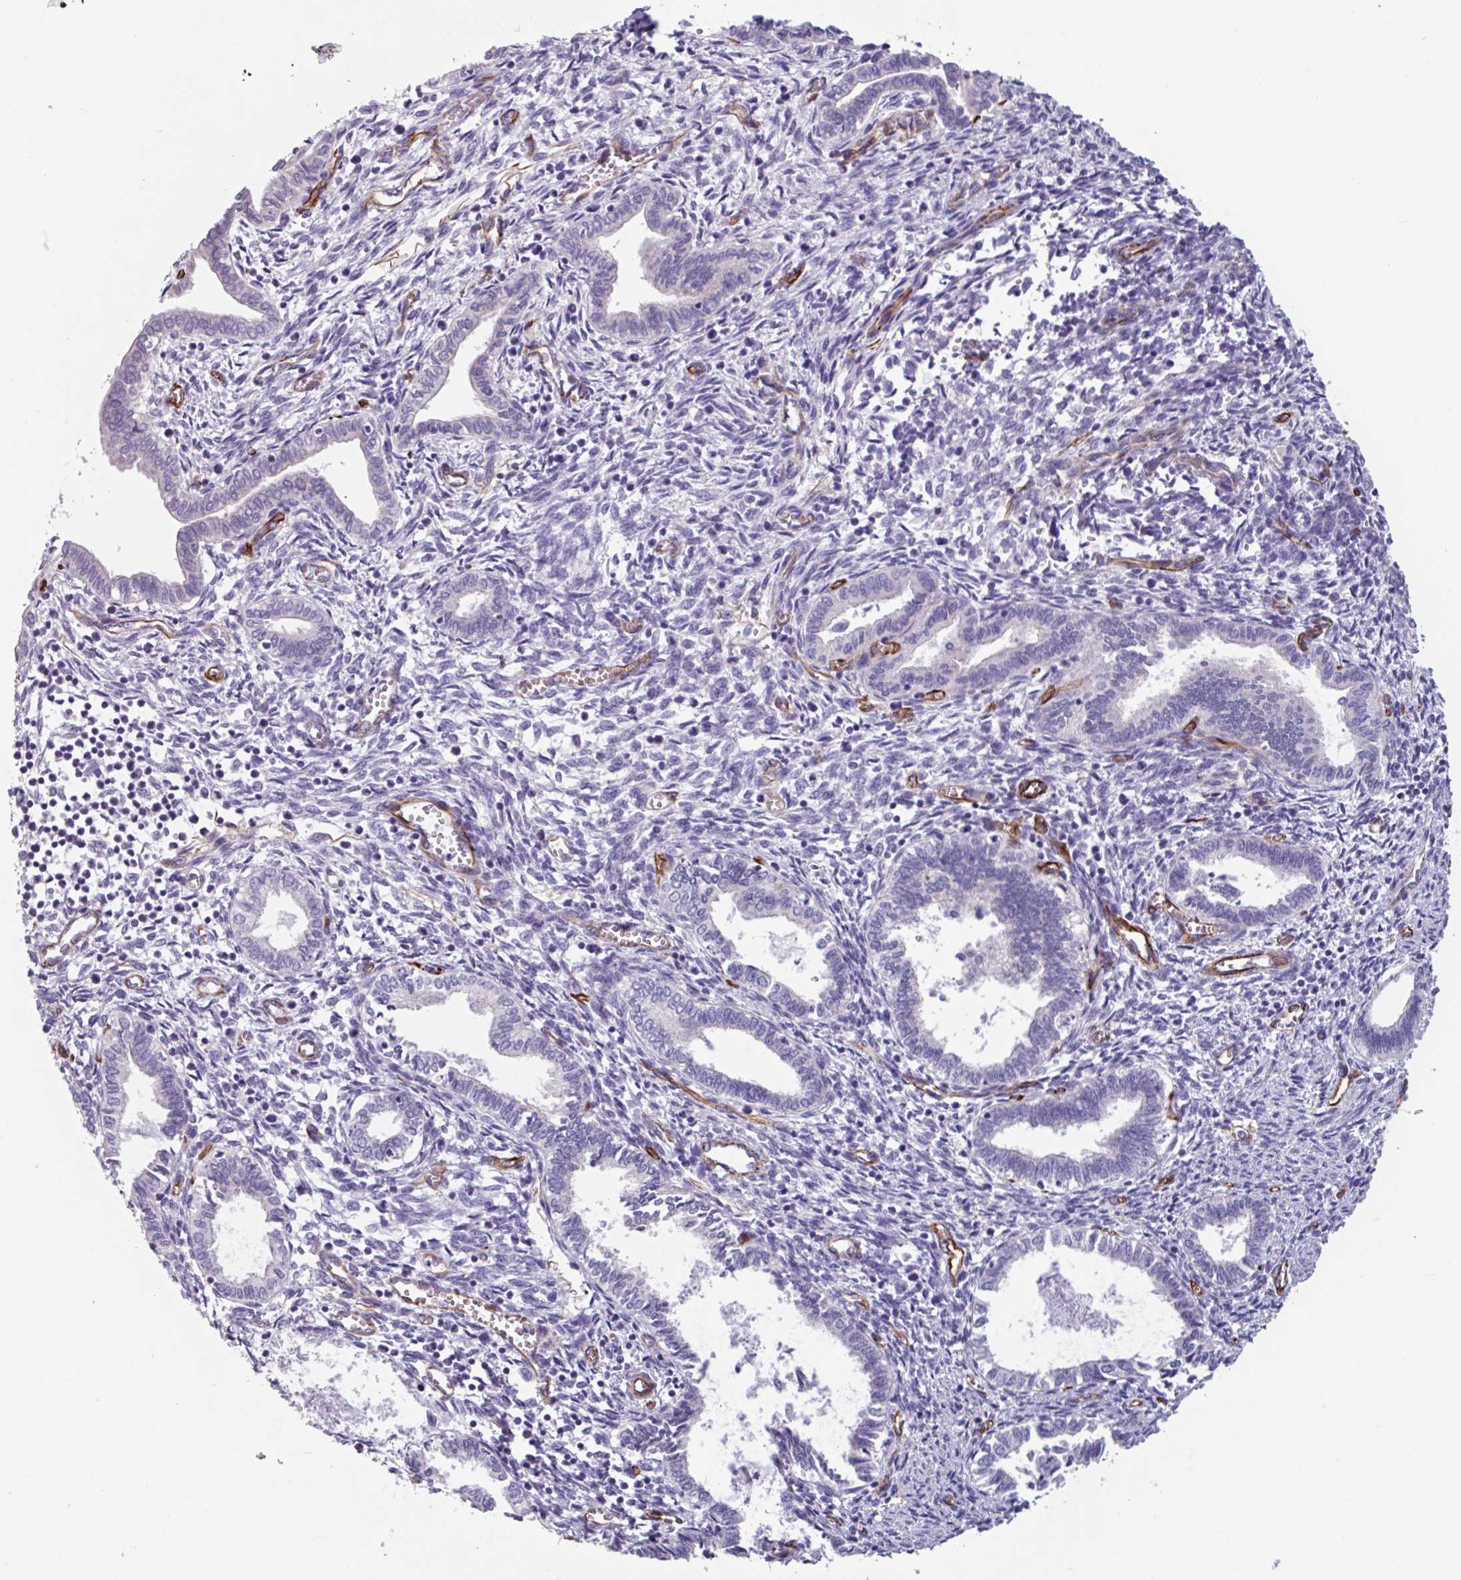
{"staining": {"intensity": "negative", "quantity": "none", "location": "none"}, "tissue": "endometrium", "cell_type": "Cells in endometrial stroma", "image_type": "normal", "snomed": [{"axis": "morphology", "description": "Normal tissue, NOS"}, {"axis": "topography", "description": "Endometrium"}], "caption": "The IHC micrograph has no significant staining in cells in endometrial stroma of endometrium.", "gene": "BTD", "patient": {"sex": "female", "age": 37}}